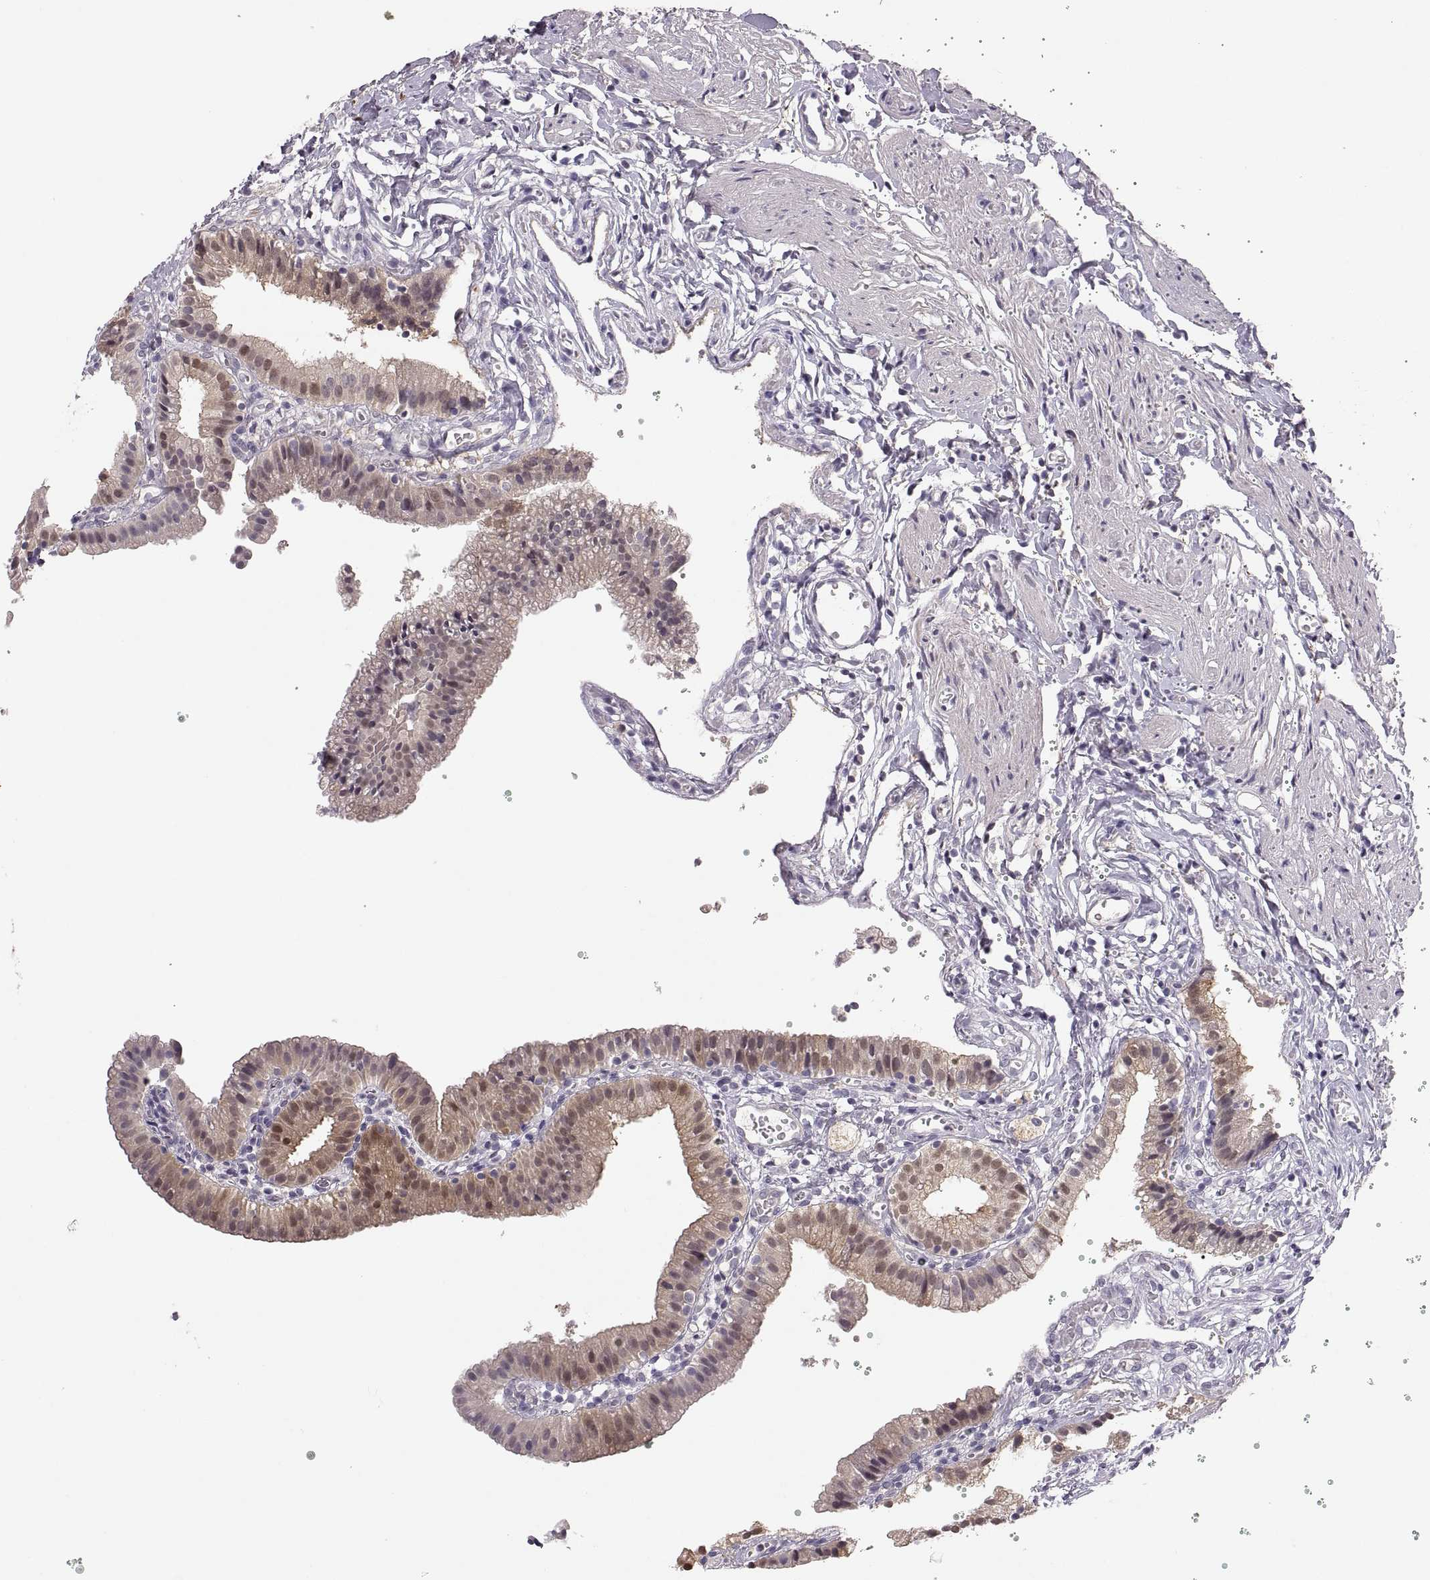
{"staining": {"intensity": "moderate", "quantity": "25%-75%", "location": "cytoplasmic/membranous"}, "tissue": "gallbladder", "cell_type": "Glandular cells", "image_type": "normal", "snomed": [{"axis": "morphology", "description": "Normal tissue, NOS"}, {"axis": "topography", "description": "Gallbladder"}], "caption": "IHC staining of normal gallbladder, which shows medium levels of moderate cytoplasmic/membranous positivity in about 25%-75% of glandular cells indicating moderate cytoplasmic/membranous protein staining. The staining was performed using DAB (brown) for protein detection and nuclei were counterstained in hematoxylin (blue).", "gene": "ADH6", "patient": {"sex": "female", "age": 47}}